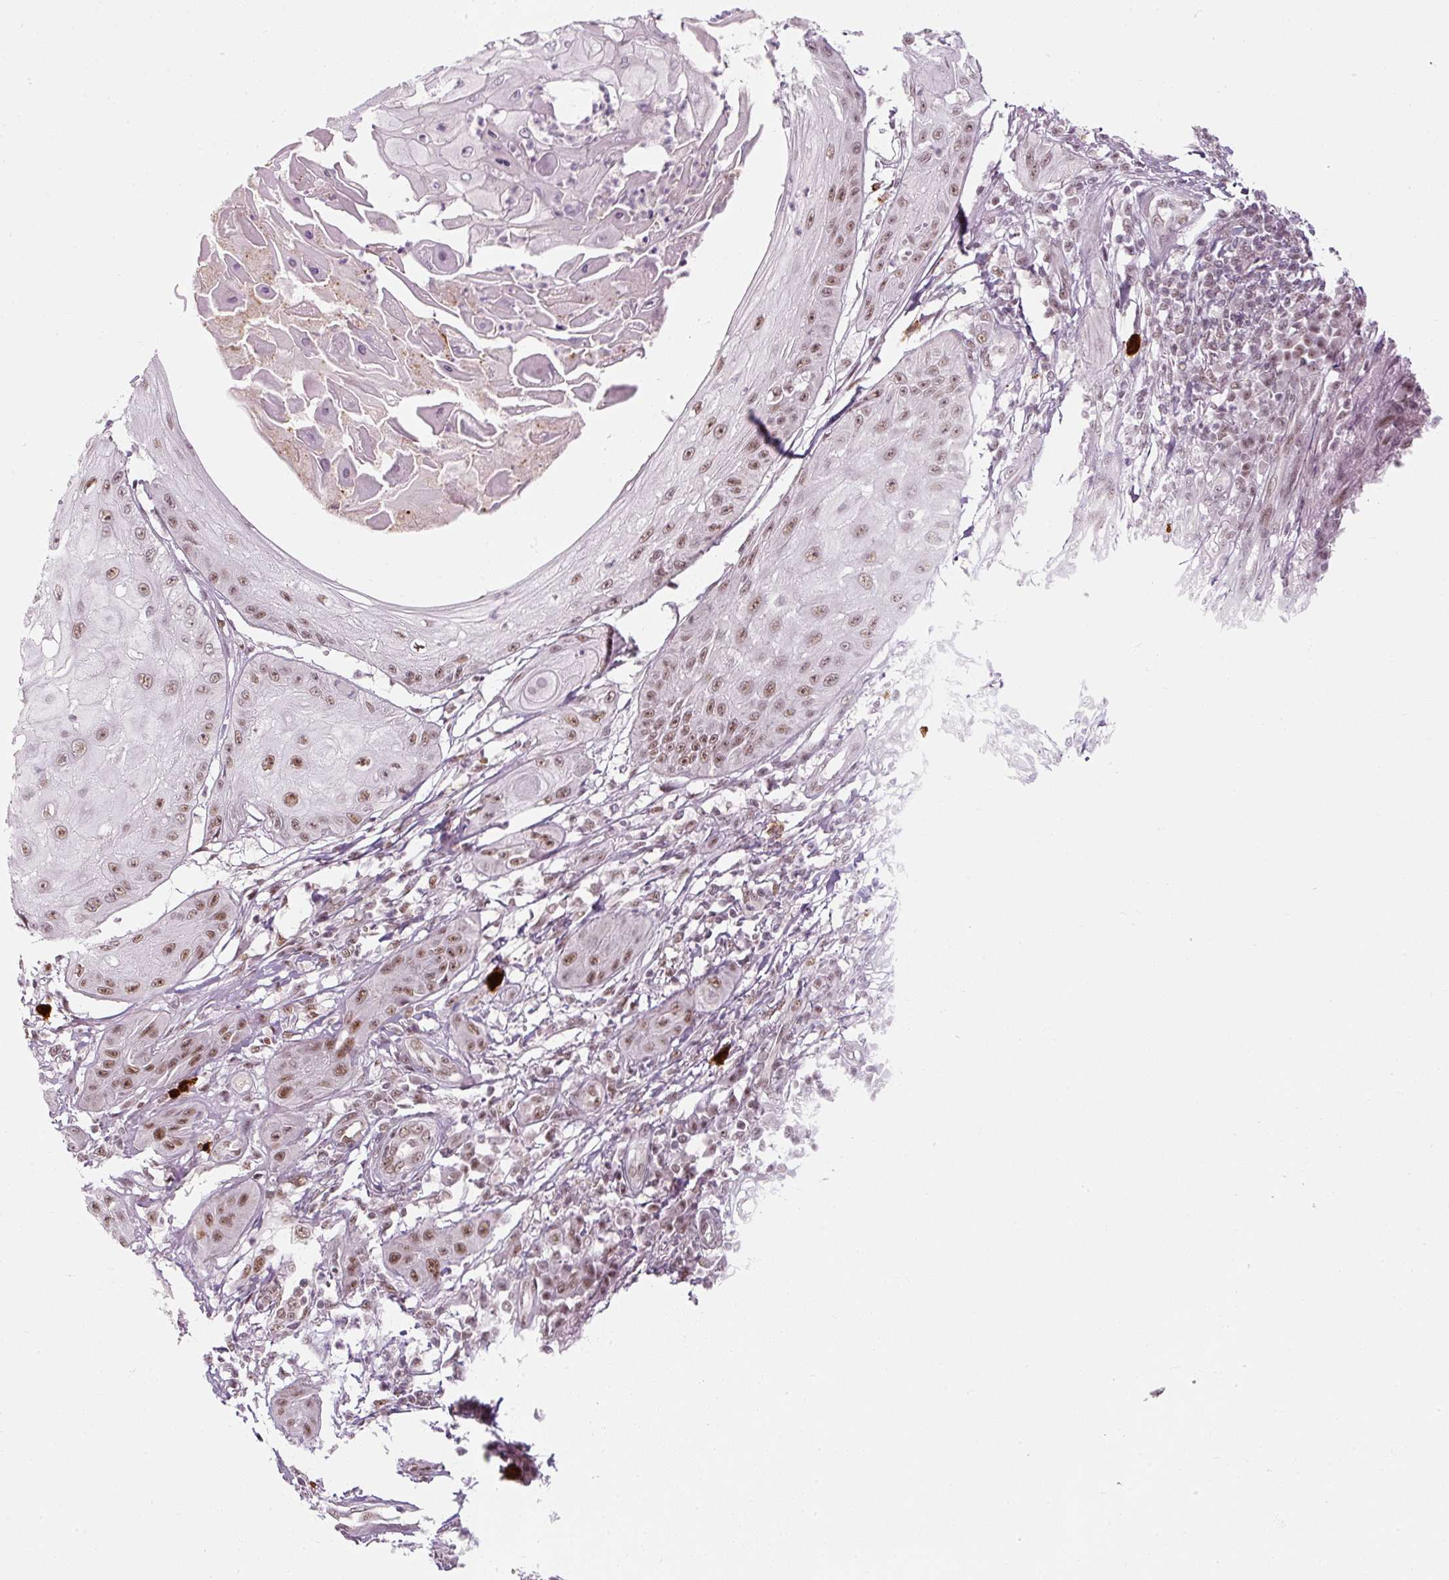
{"staining": {"intensity": "moderate", "quantity": ">75%", "location": "nuclear"}, "tissue": "skin cancer", "cell_type": "Tumor cells", "image_type": "cancer", "snomed": [{"axis": "morphology", "description": "Squamous cell carcinoma, NOS"}, {"axis": "topography", "description": "Skin"}], "caption": "High-power microscopy captured an immunohistochemistry (IHC) micrograph of skin cancer, revealing moderate nuclear staining in approximately >75% of tumor cells.", "gene": "U2AF2", "patient": {"sex": "male", "age": 70}}